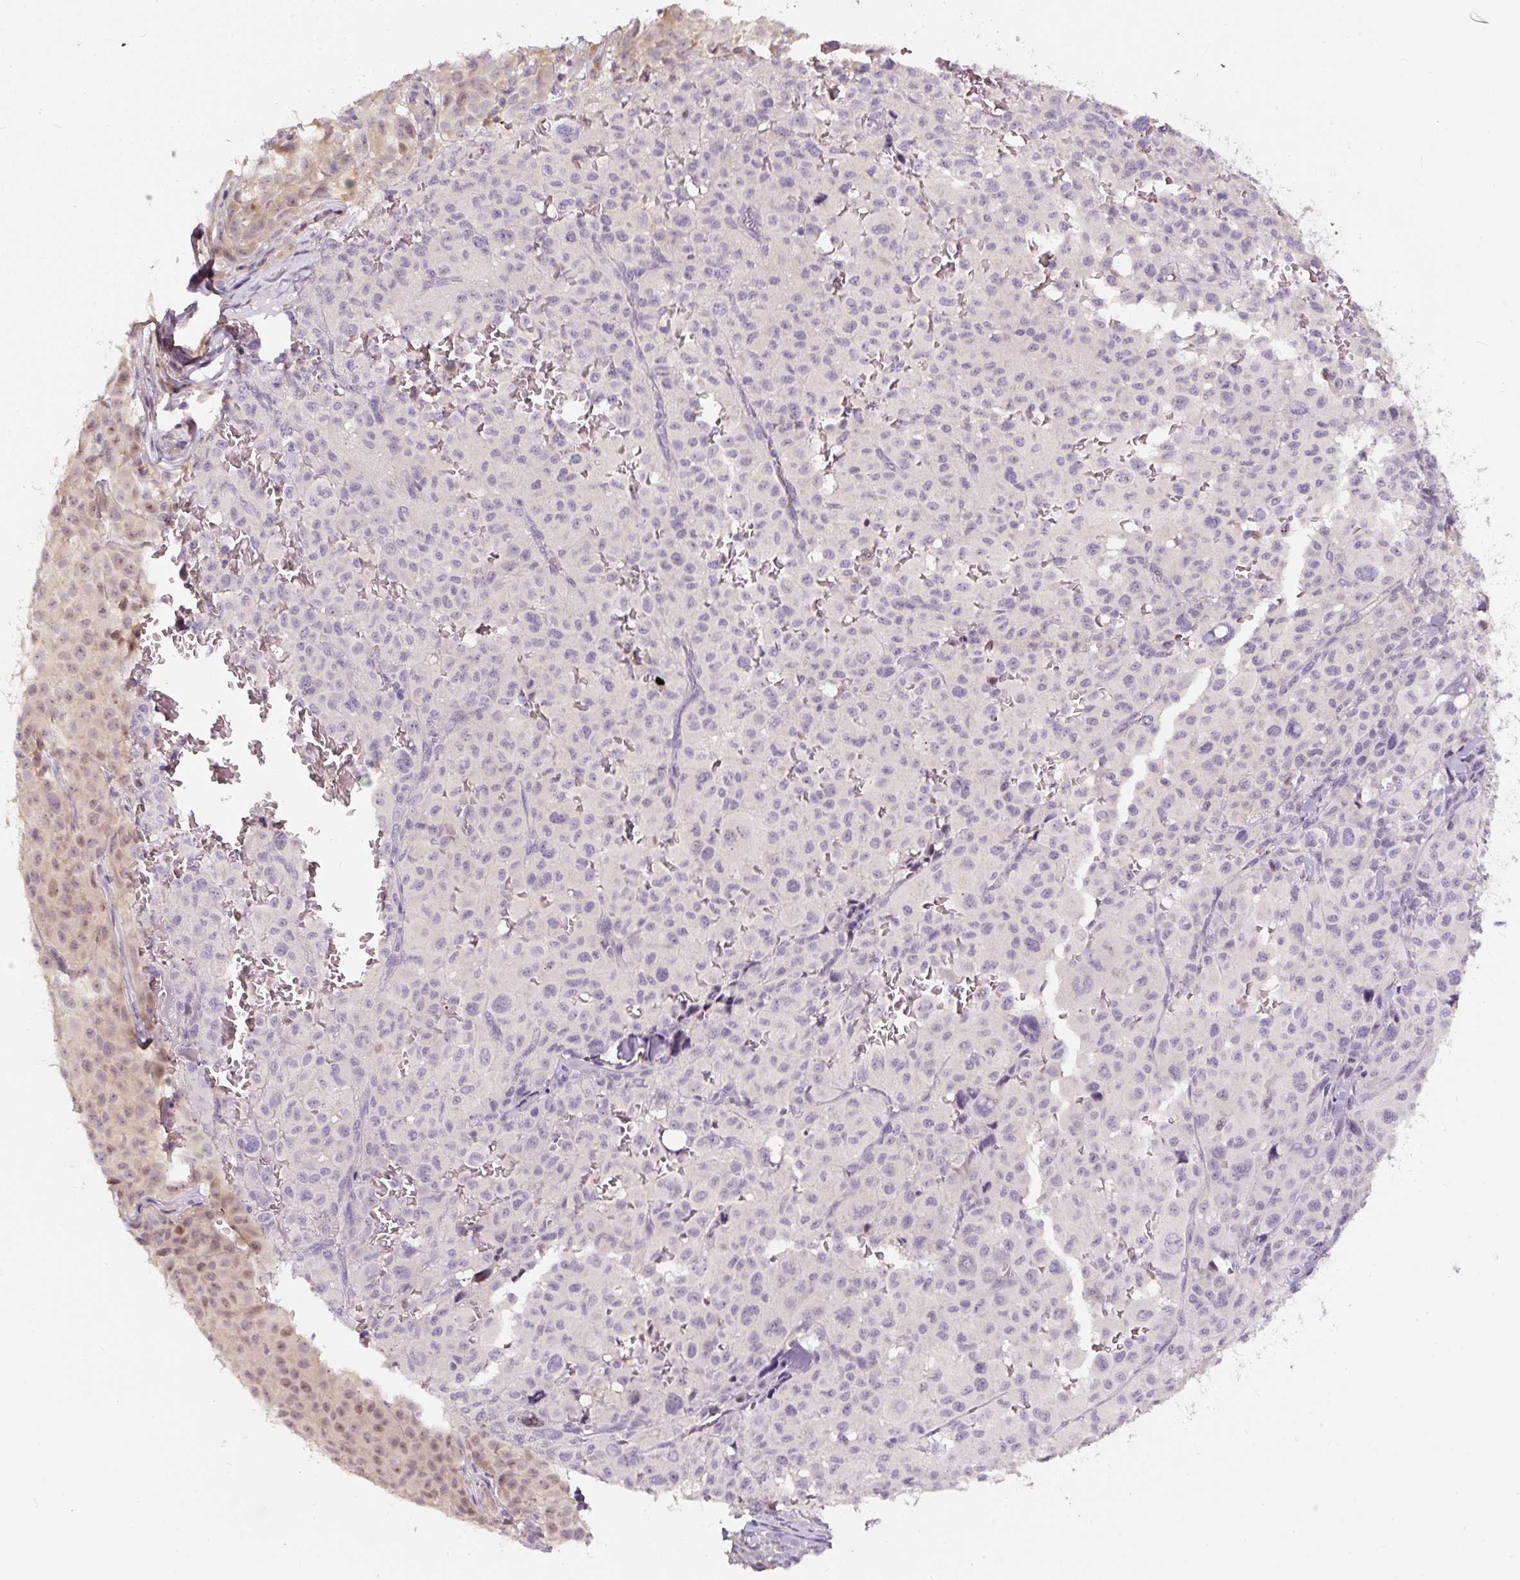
{"staining": {"intensity": "negative", "quantity": "none", "location": "none"}, "tissue": "melanoma", "cell_type": "Tumor cells", "image_type": "cancer", "snomed": [{"axis": "morphology", "description": "Malignant melanoma, NOS"}, {"axis": "topography", "description": "Skin"}], "caption": "Histopathology image shows no protein positivity in tumor cells of malignant melanoma tissue. (IHC, brightfield microscopy, high magnification).", "gene": "PWWP3B", "patient": {"sex": "female", "age": 74}}